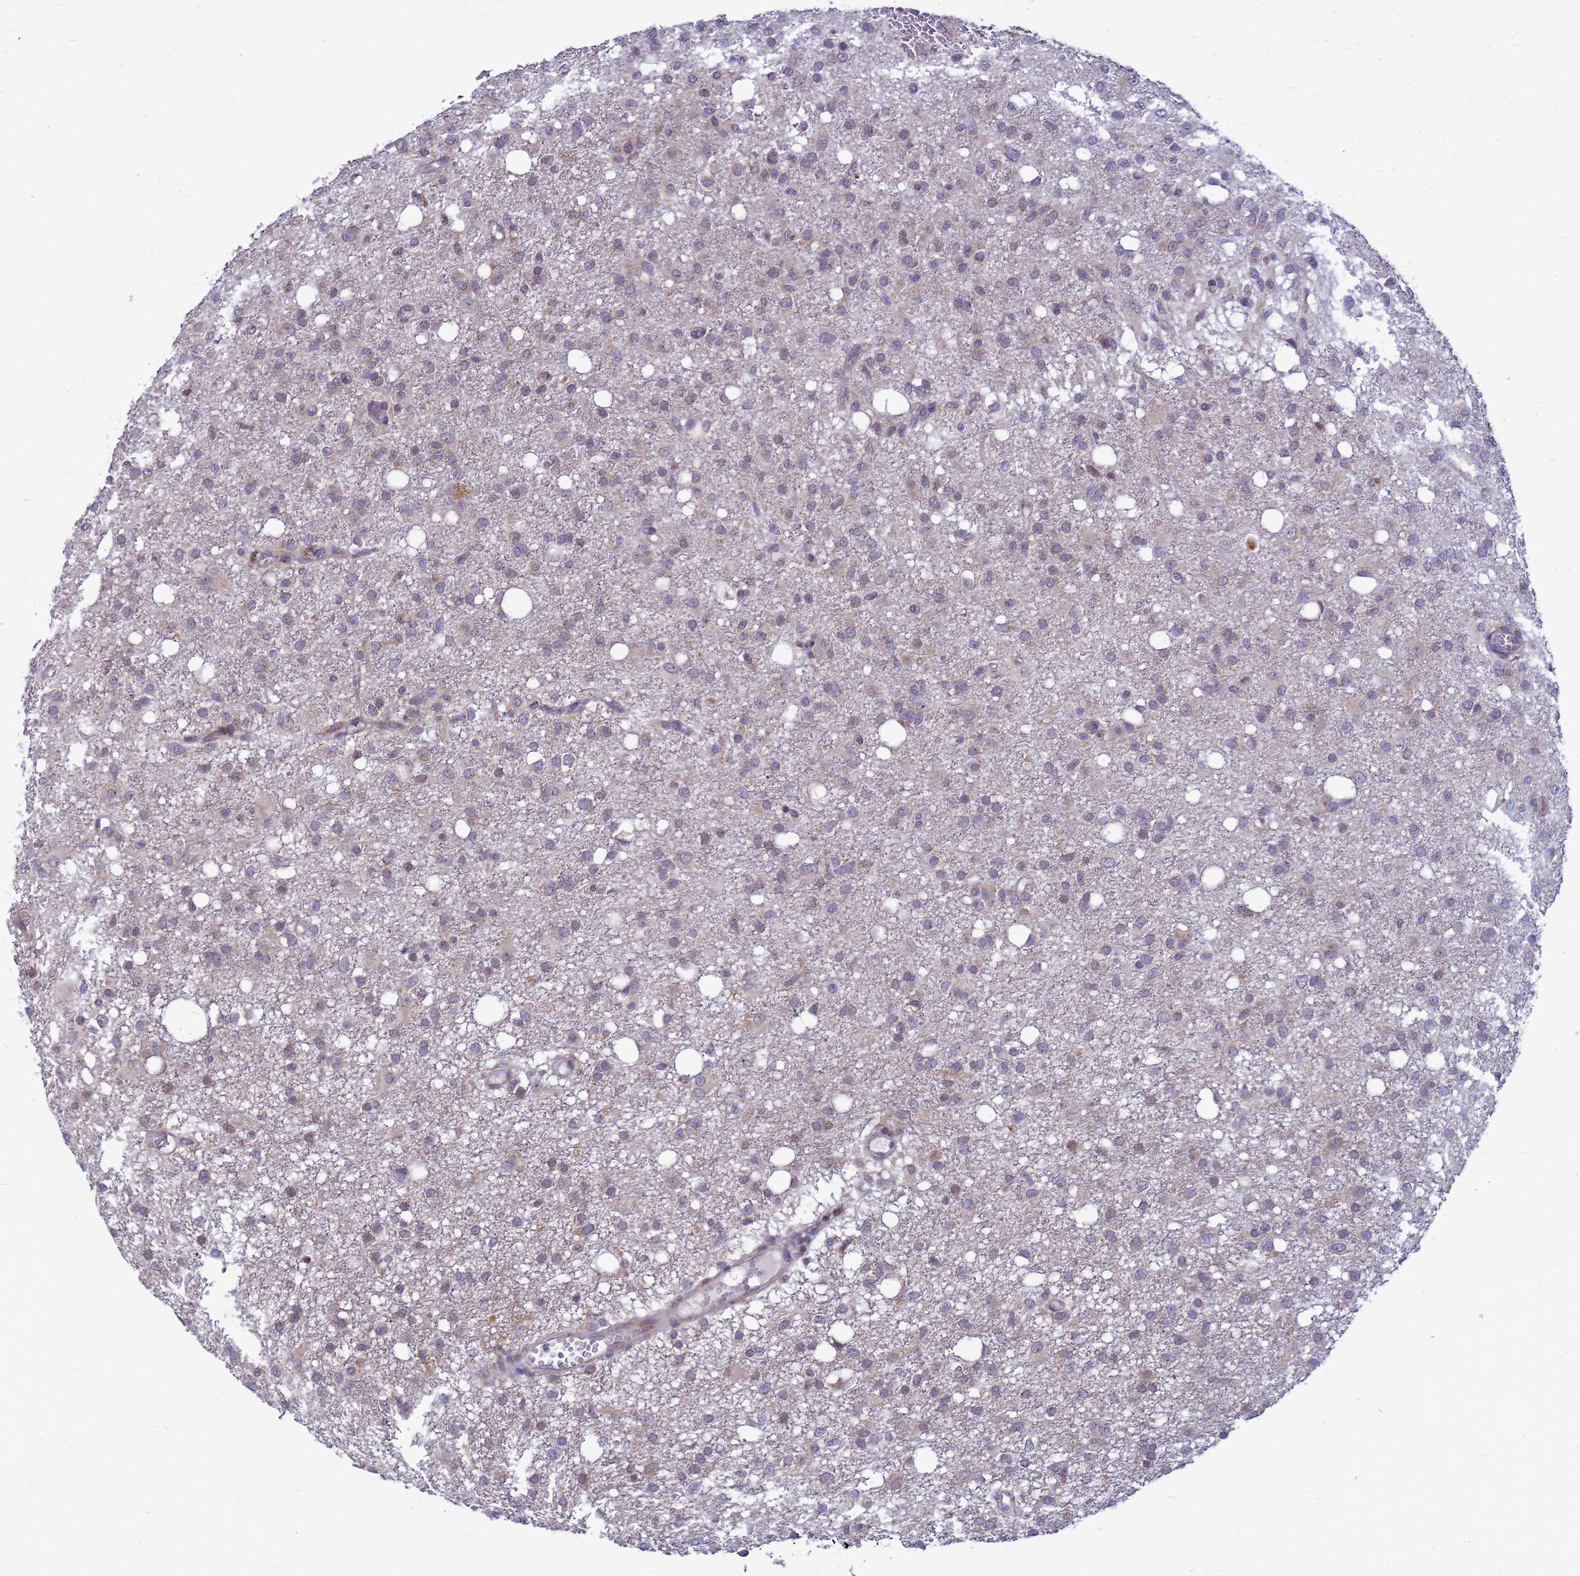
{"staining": {"intensity": "strong", "quantity": "<25%", "location": "cytoplasmic/membranous"}, "tissue": "glioma", "cell_type": "Tumor cells", "image_type": "cancer", "snomed": [{"axis": "morphology", "description": "Glioma, malignant, High grade"}, {"axis": "topography", "description": "Brain"}], "caption": "High-power microscopy captured an immunohistochemistry photomicrograph of high-grade glioma (malignant), revealing strong cytoplasmic/membranous staining in approximately <25% of tumor cells.", "gene": "C12orf43", "patient": {"sex": "female", "age": 59}}